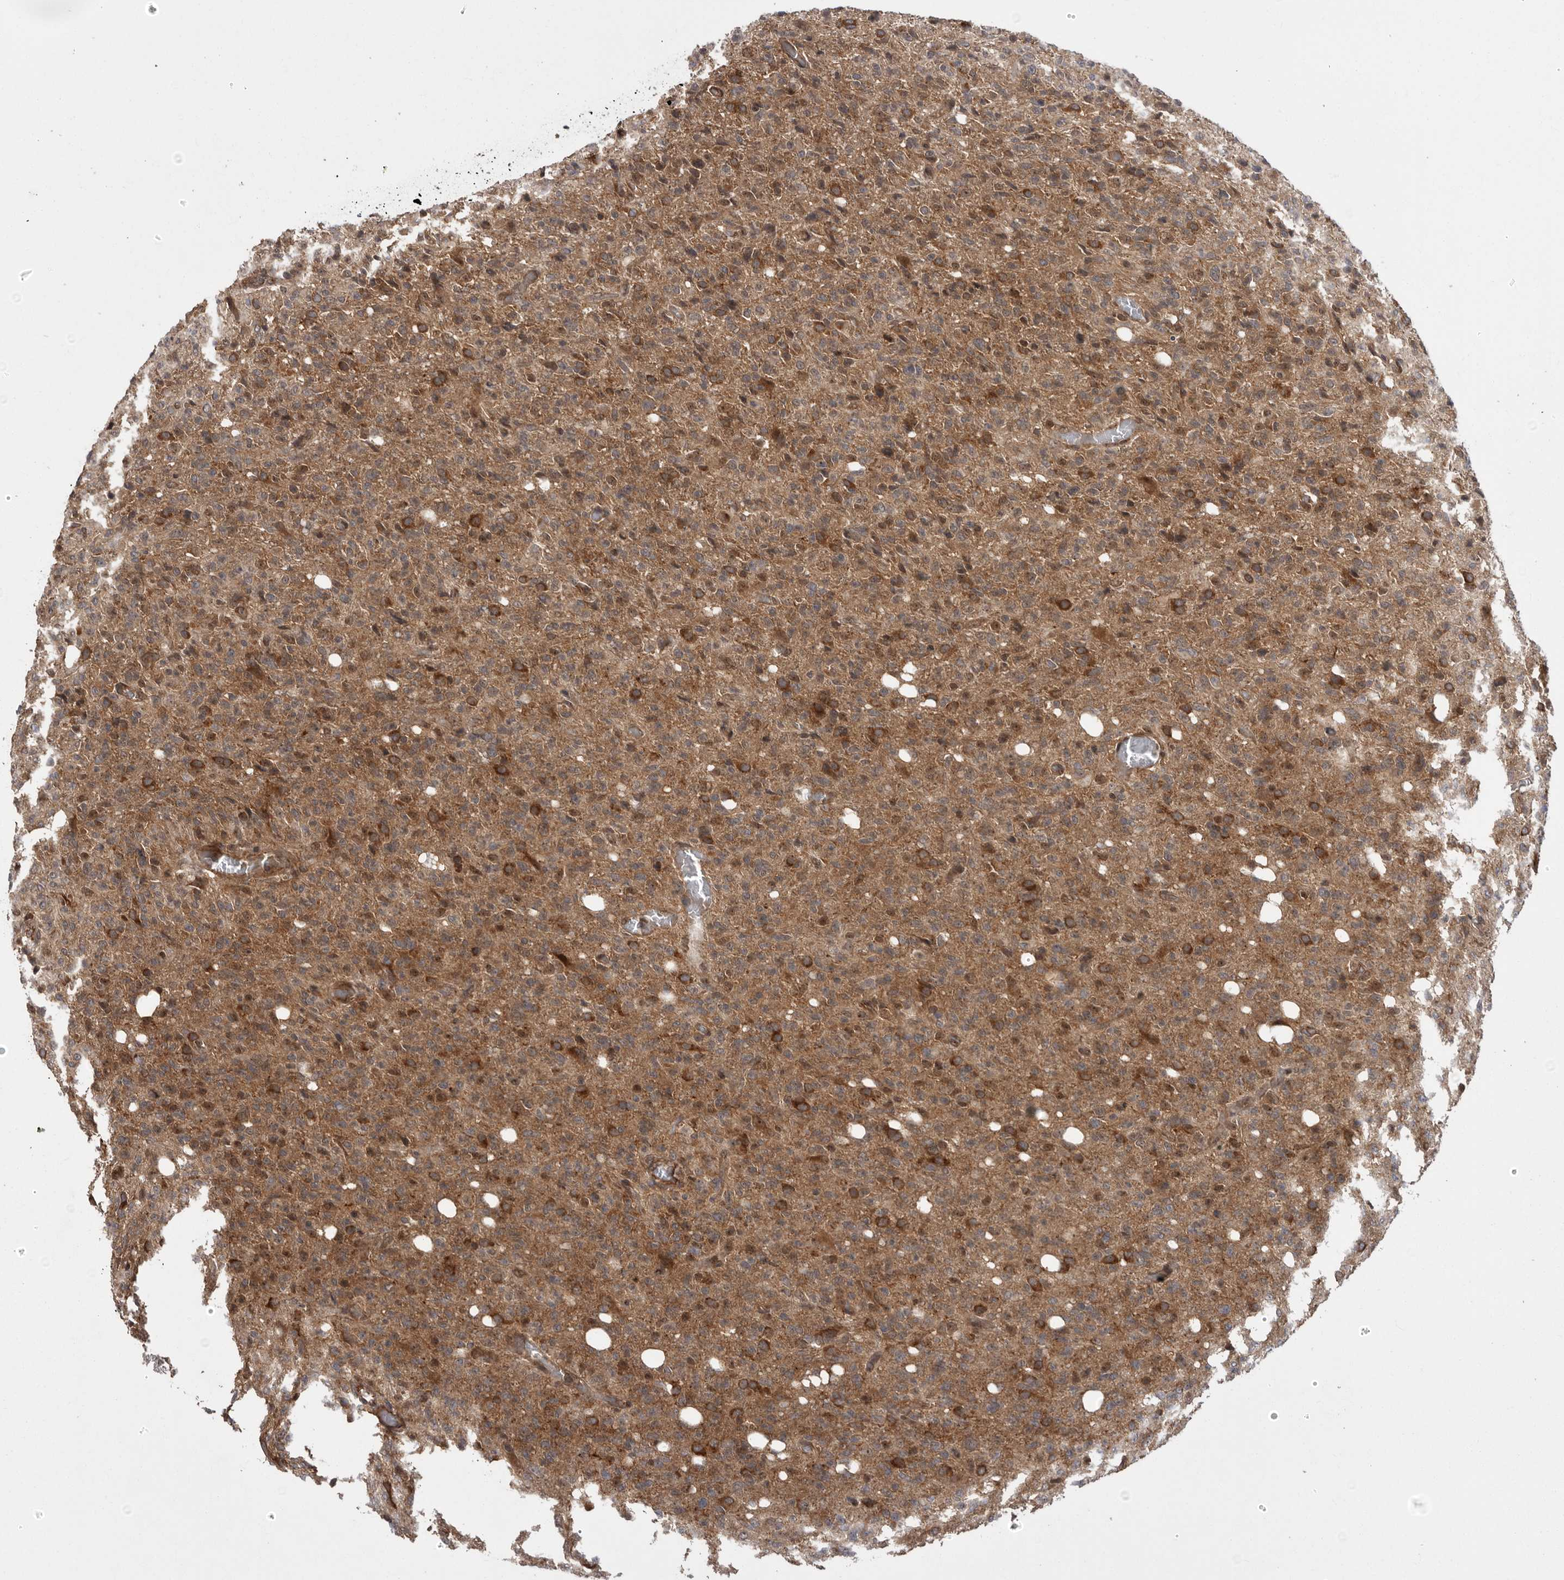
{"staining": {"intensity": "moderate", "quantity": ">75%", "location": "cytoplasmic/membranous"}, "tissue": "glioma", "cell_type": "Tumor cells", "image_type": "cancer", "snomed": [{"axis": "morphology", "description": "Glioma, malignant, High grade"}, {"axis": "topography", "description": "Brain"}], "caption": "DAB (3,3'-diaminobenzidine) immunohistochemical staining of high-grade glioma (malignant) shows moderate cytoplasmic/membranous protein expression in about >75% of tumor cells. (IHC, brightfield microscopy, high magnification).", "gene": "DHDDS", "patient": {"sex": "female", "age": 57}}